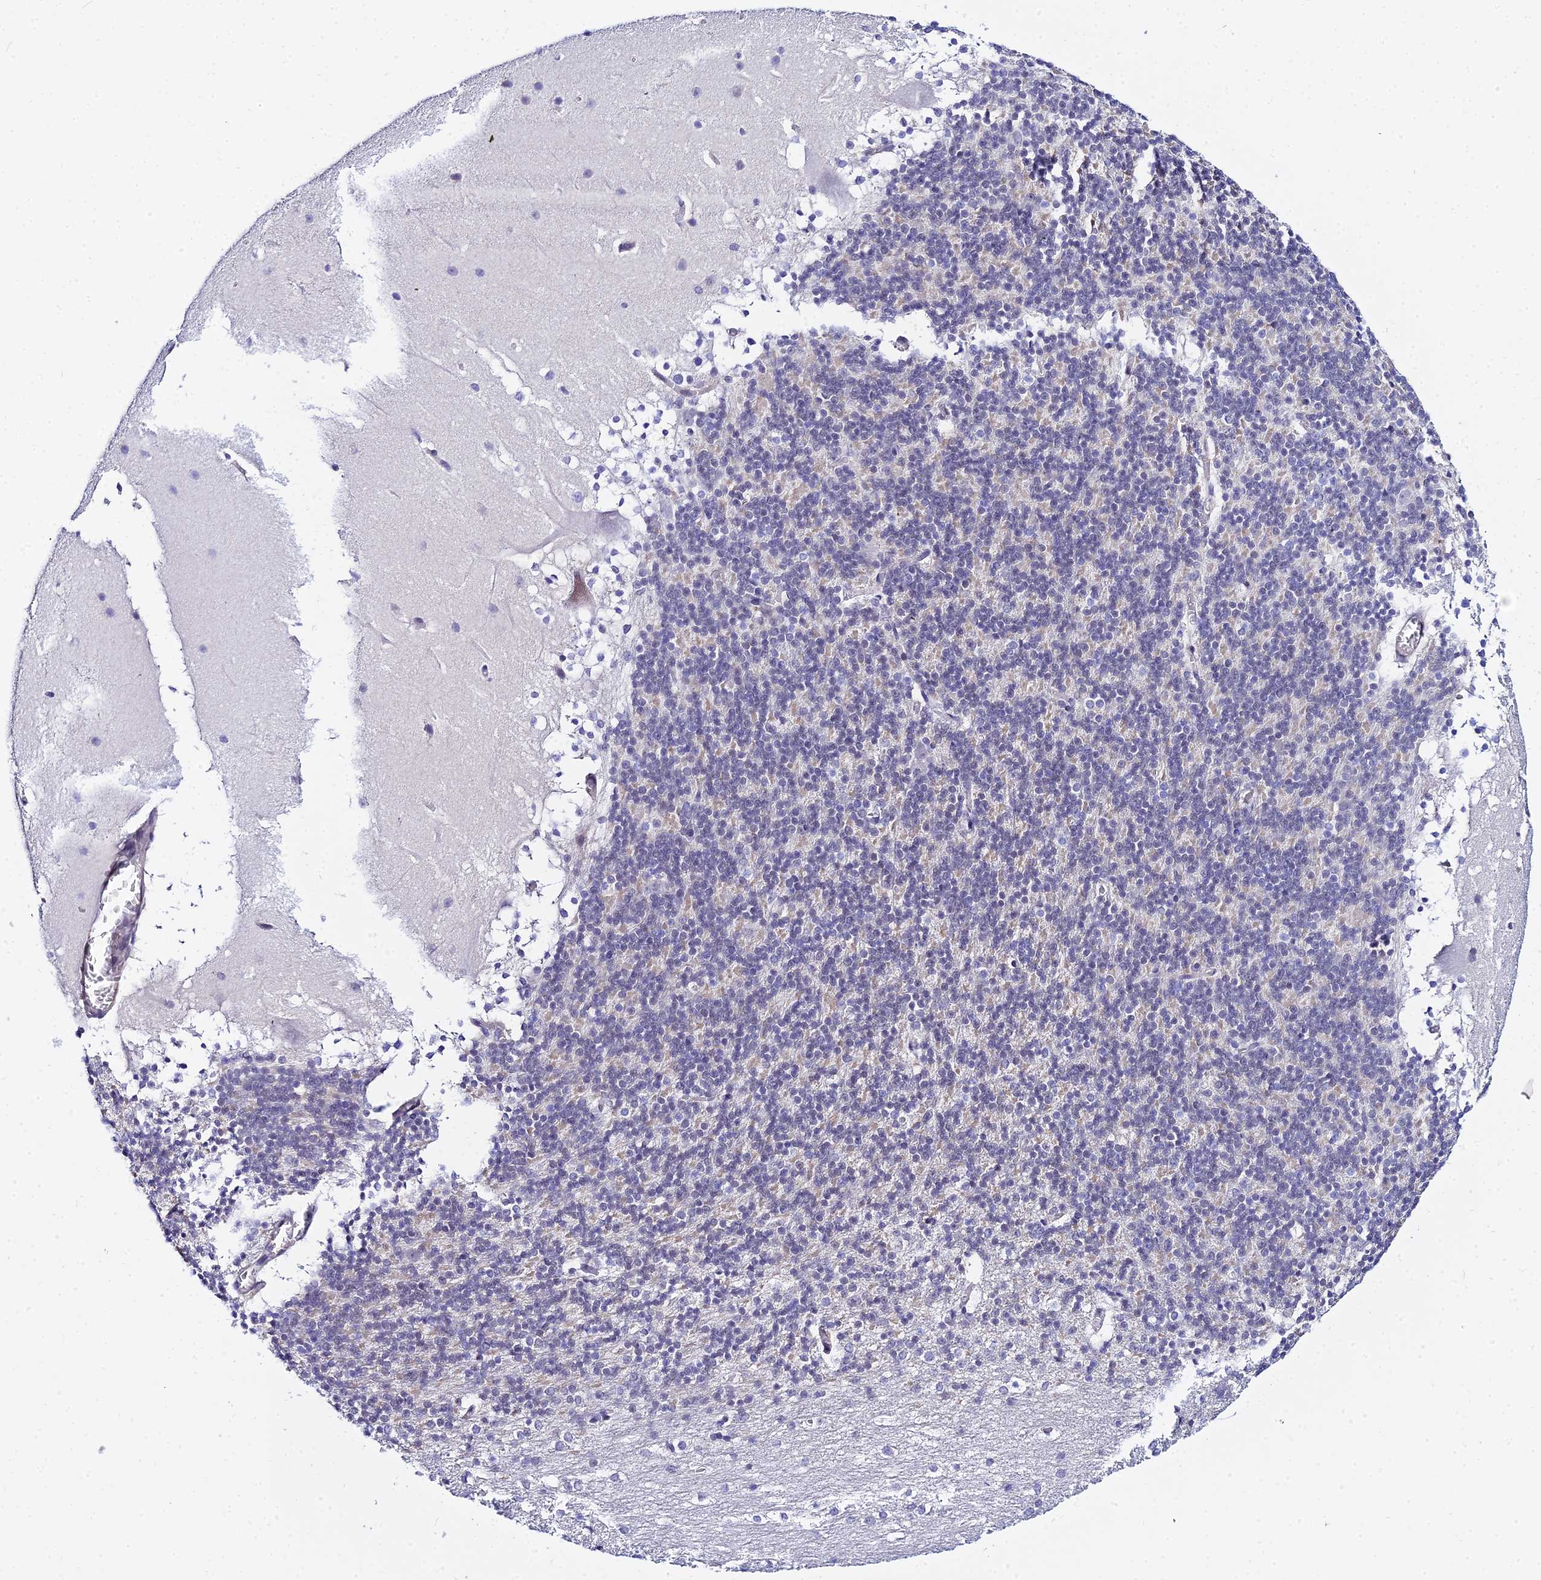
{"staining": {"intensity": "negative", "quantity": "none", "location": "none"}, "tissue": "cerebellum", "cell_type": "Cells in granular layer", "image_type": "normal", "snomed": [{"axis": "morphology", "description": "Normal tissue, NOS"}, {"axis": "topography", "description": "Cerebellum"}], "caption": "High magnification brightfield microscopy of unremarkable cerebellum stained with DAB (3,3'-diaminobenzidine) (brown) and counterstained with hematoxylin (blue): cells in granular layer show no significant positivity. Nuclei are stained in blue.", "gene": "ZNF628", "patient": {"sex": "female", "age": 19}}